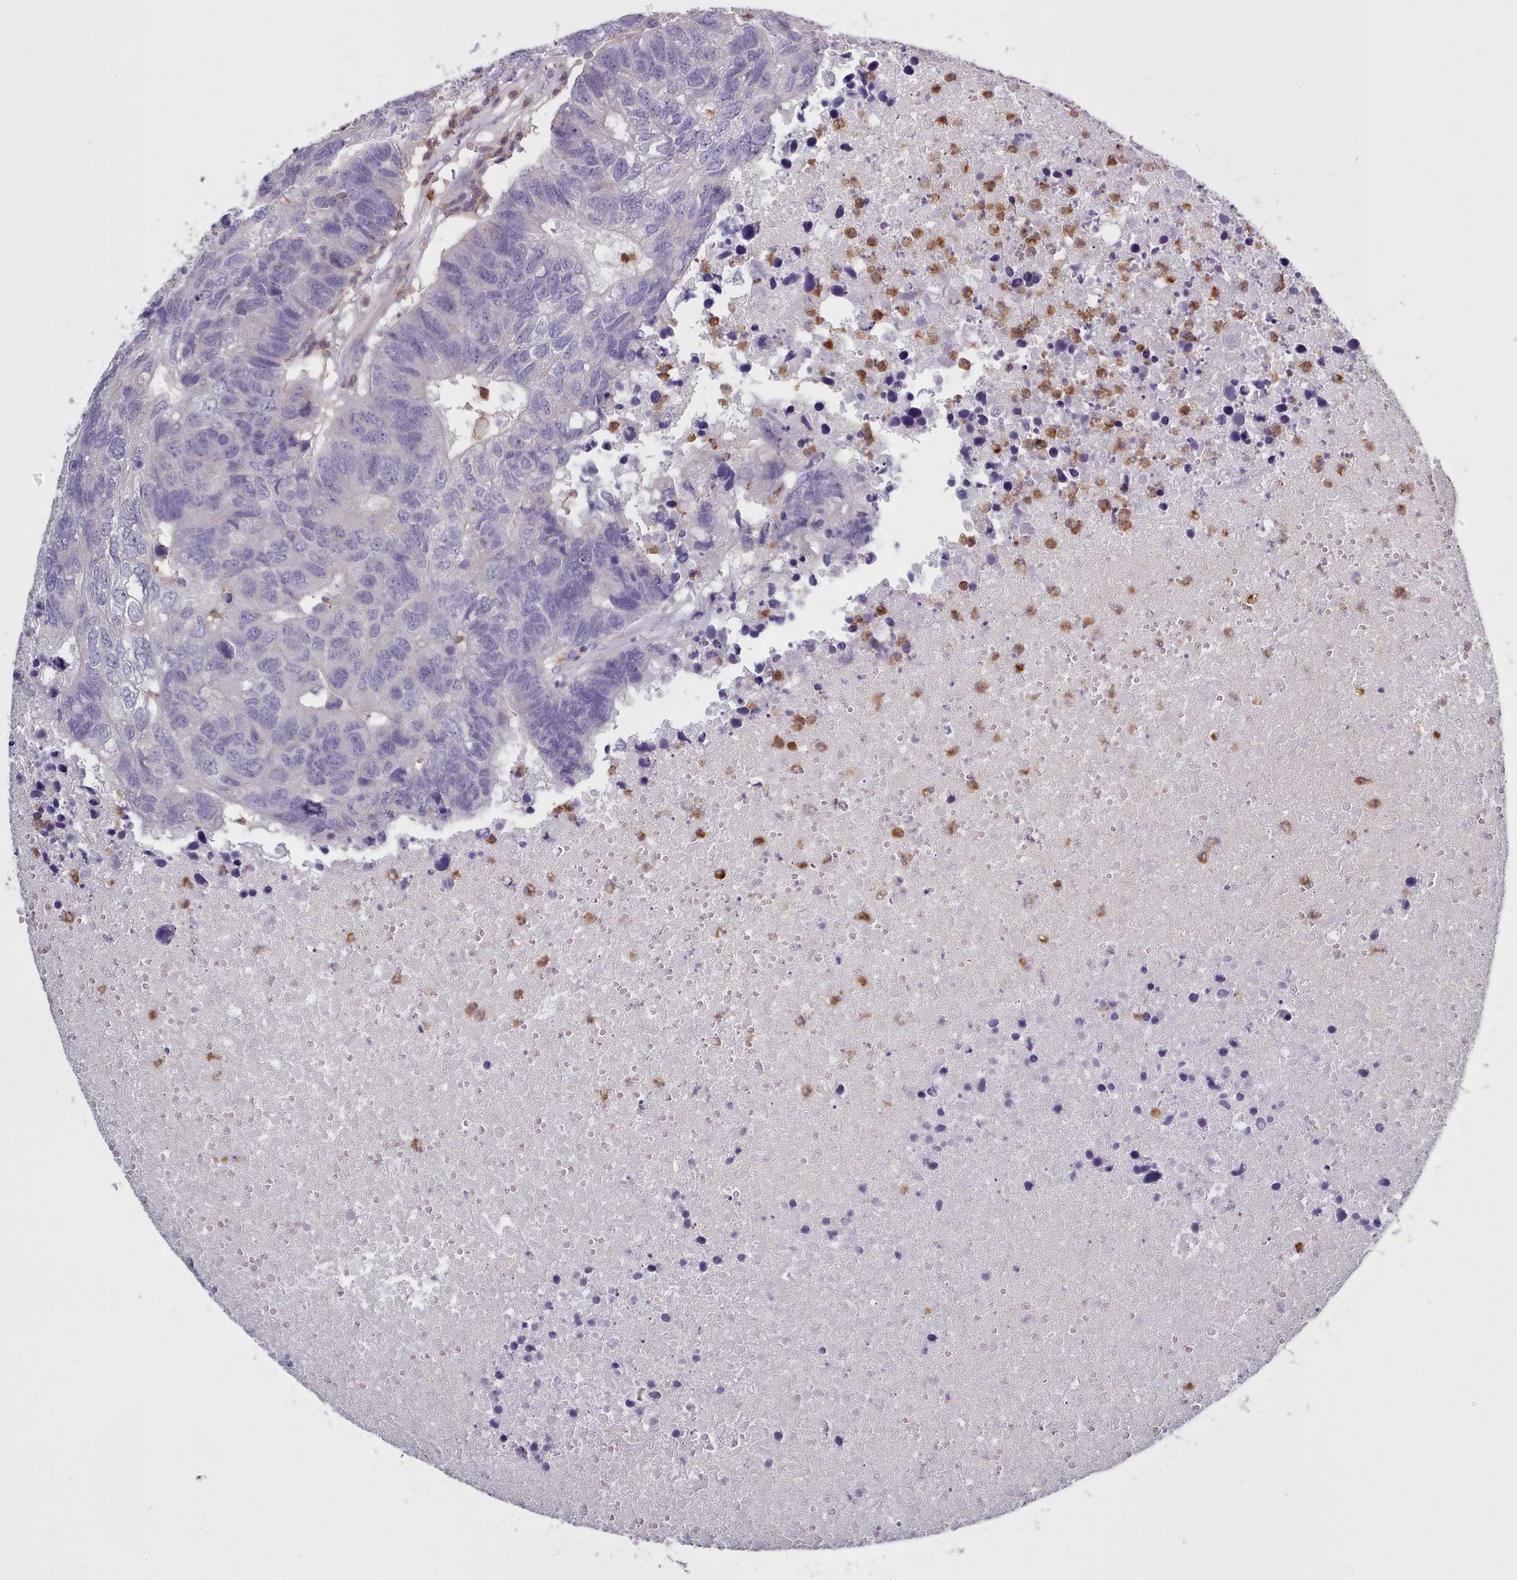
{"staining": {"intensity": "negative", "quantity": "none", "location": "none"}, "tissue": "colorectal cancer", "cell_type": "Tumor cells", "image_type": "cancer", "snomed": [{"axis": "morphology", "description": "Adenocarcinoma, NOS"}, {"axis": "topography", "description": "Colon"}], "caption": "The photomicrograph shows no staining of tumor cells in colorectal cancer.", "gene": "RAC2", "patient": {"sex": "female", "age": 48}}